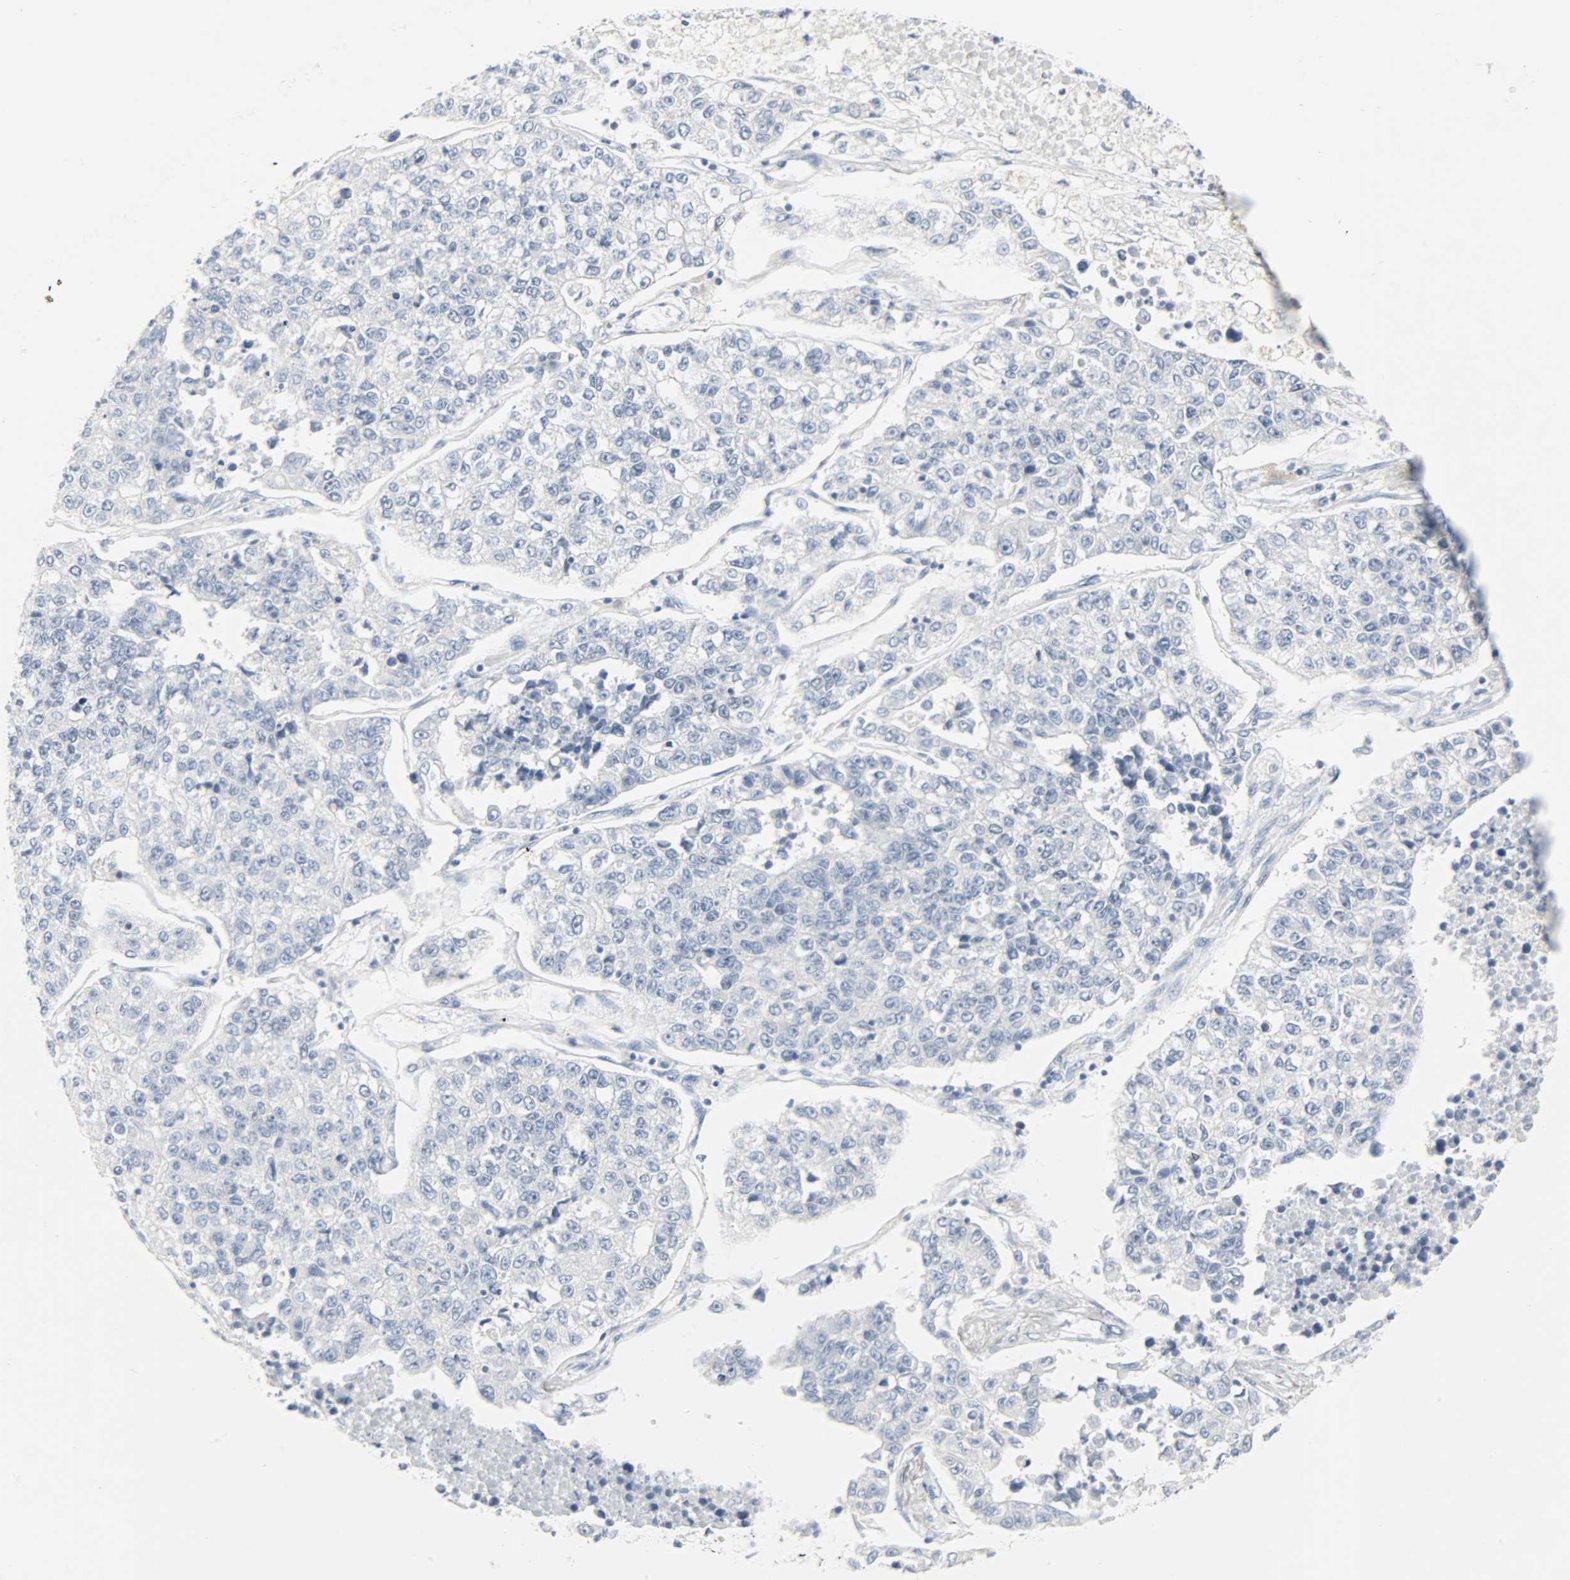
{"staining": {"intensity": "negative", "quantity": "none", "location": "none"}, "tissue": "lung cancer", "cell_type": "Tumor cells", "image_type": "cancer", "snomed": [{"axis": "morphology", "description": "Adenocarcinoma, NOS"}, {"axis": "topography", "description": "Lung"}], "caption": "Tumor cells show no significant protein expression in lung adenocarcinoma.", "gene": "HELLS", "patient": {"sex": "male", "age": 49}}